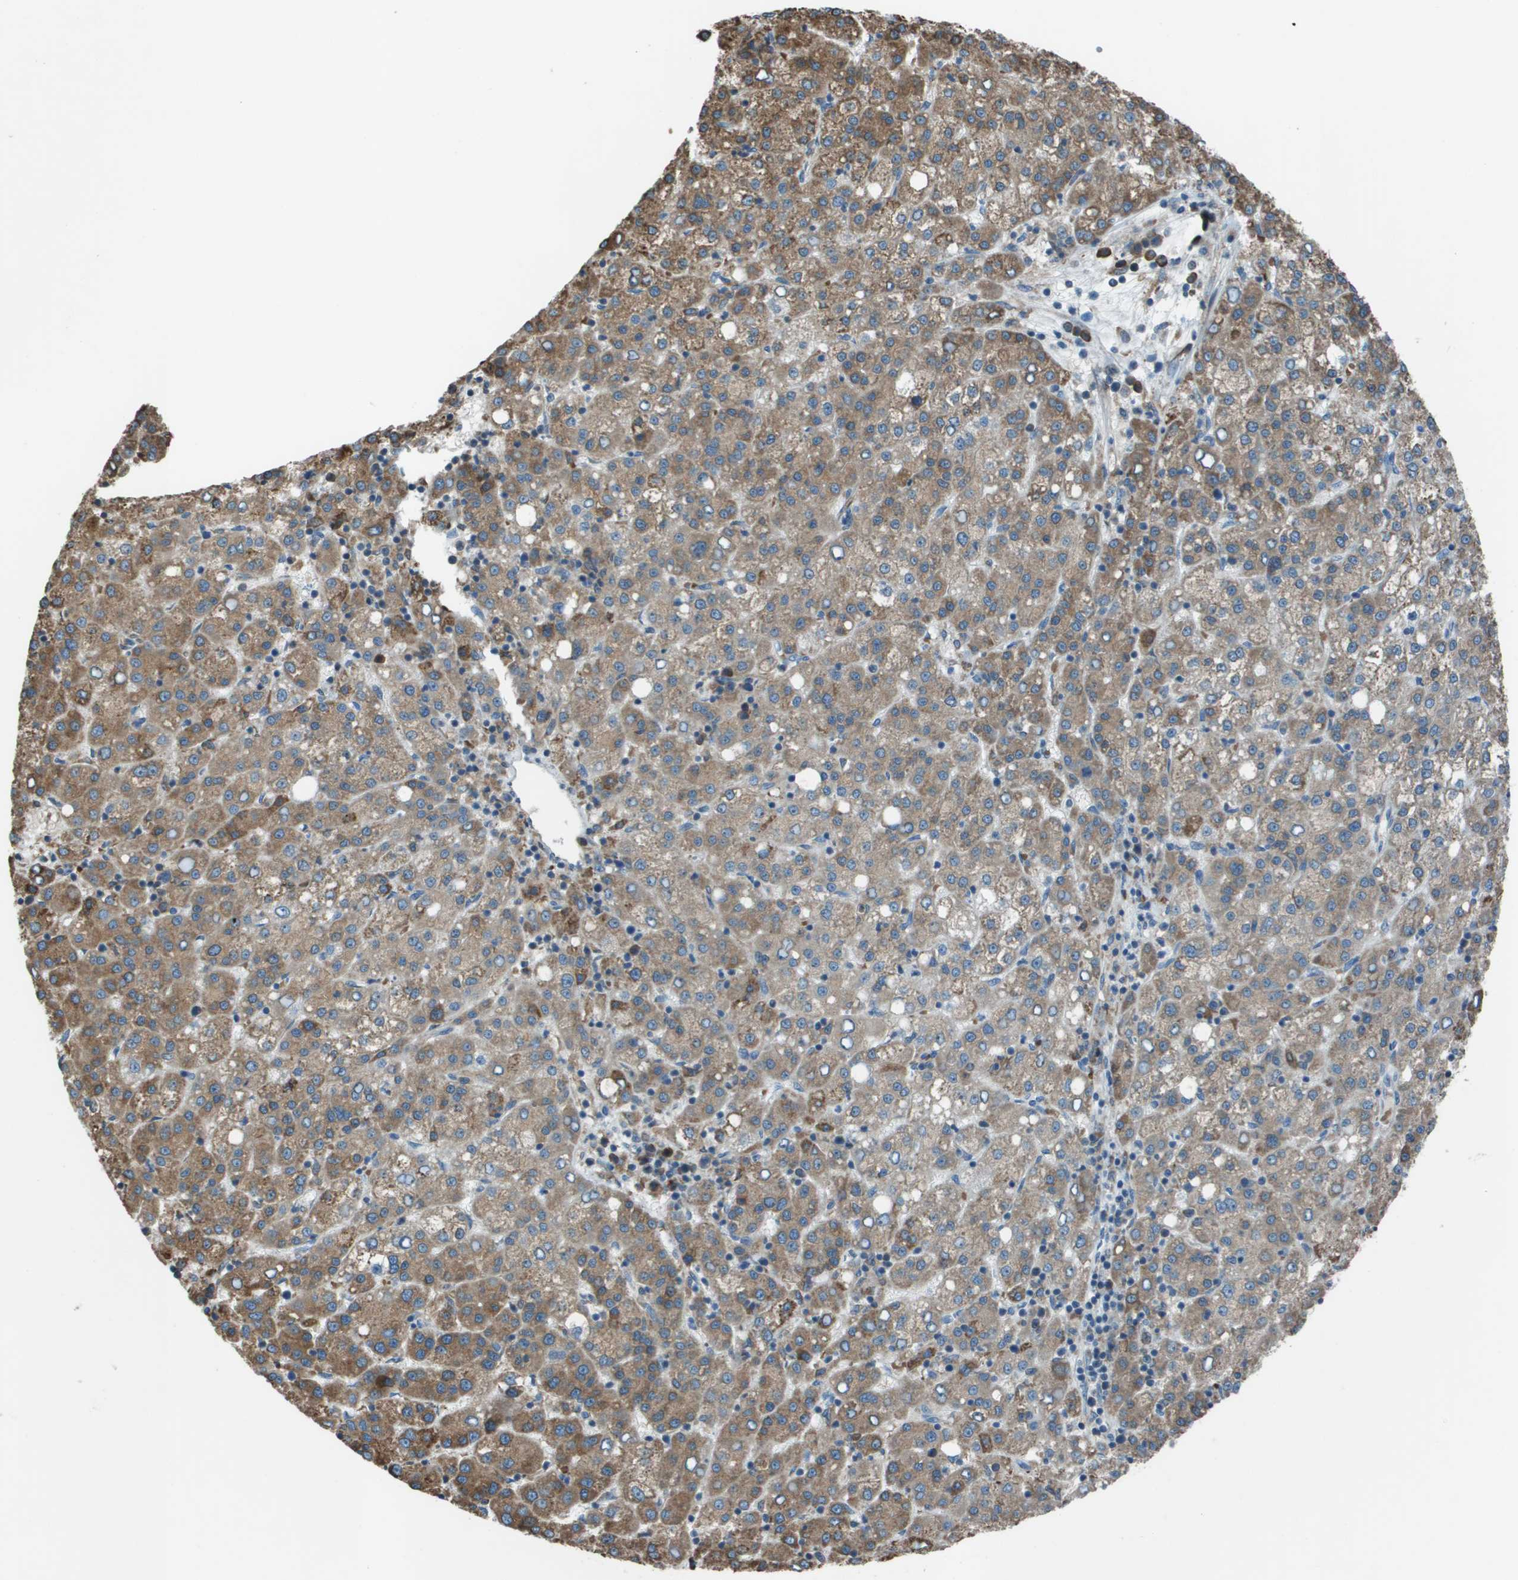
{"staining": {"intensity": "moderate", "quantity": "25%-75%", "location": "cytoplasmic/membranous"}, "tissue": "liver cancer", "cell_type": "Tumor cells", "image_type": "cancer", "snomed": [{"axis": "morphology", "description": "Carcinoma, Hepatocellular, NOS"}, {"axis": "topography", "description": "Liver"}], "caption": "Human liver hepatocellular carcinoma stained for a protein (brown) reveals moderate cytoplasmic/membranous positive positivity in about 25%-75% of tumor cells.", "gene": "UTS2", "patient": {"sex": "female", "age": 58}}